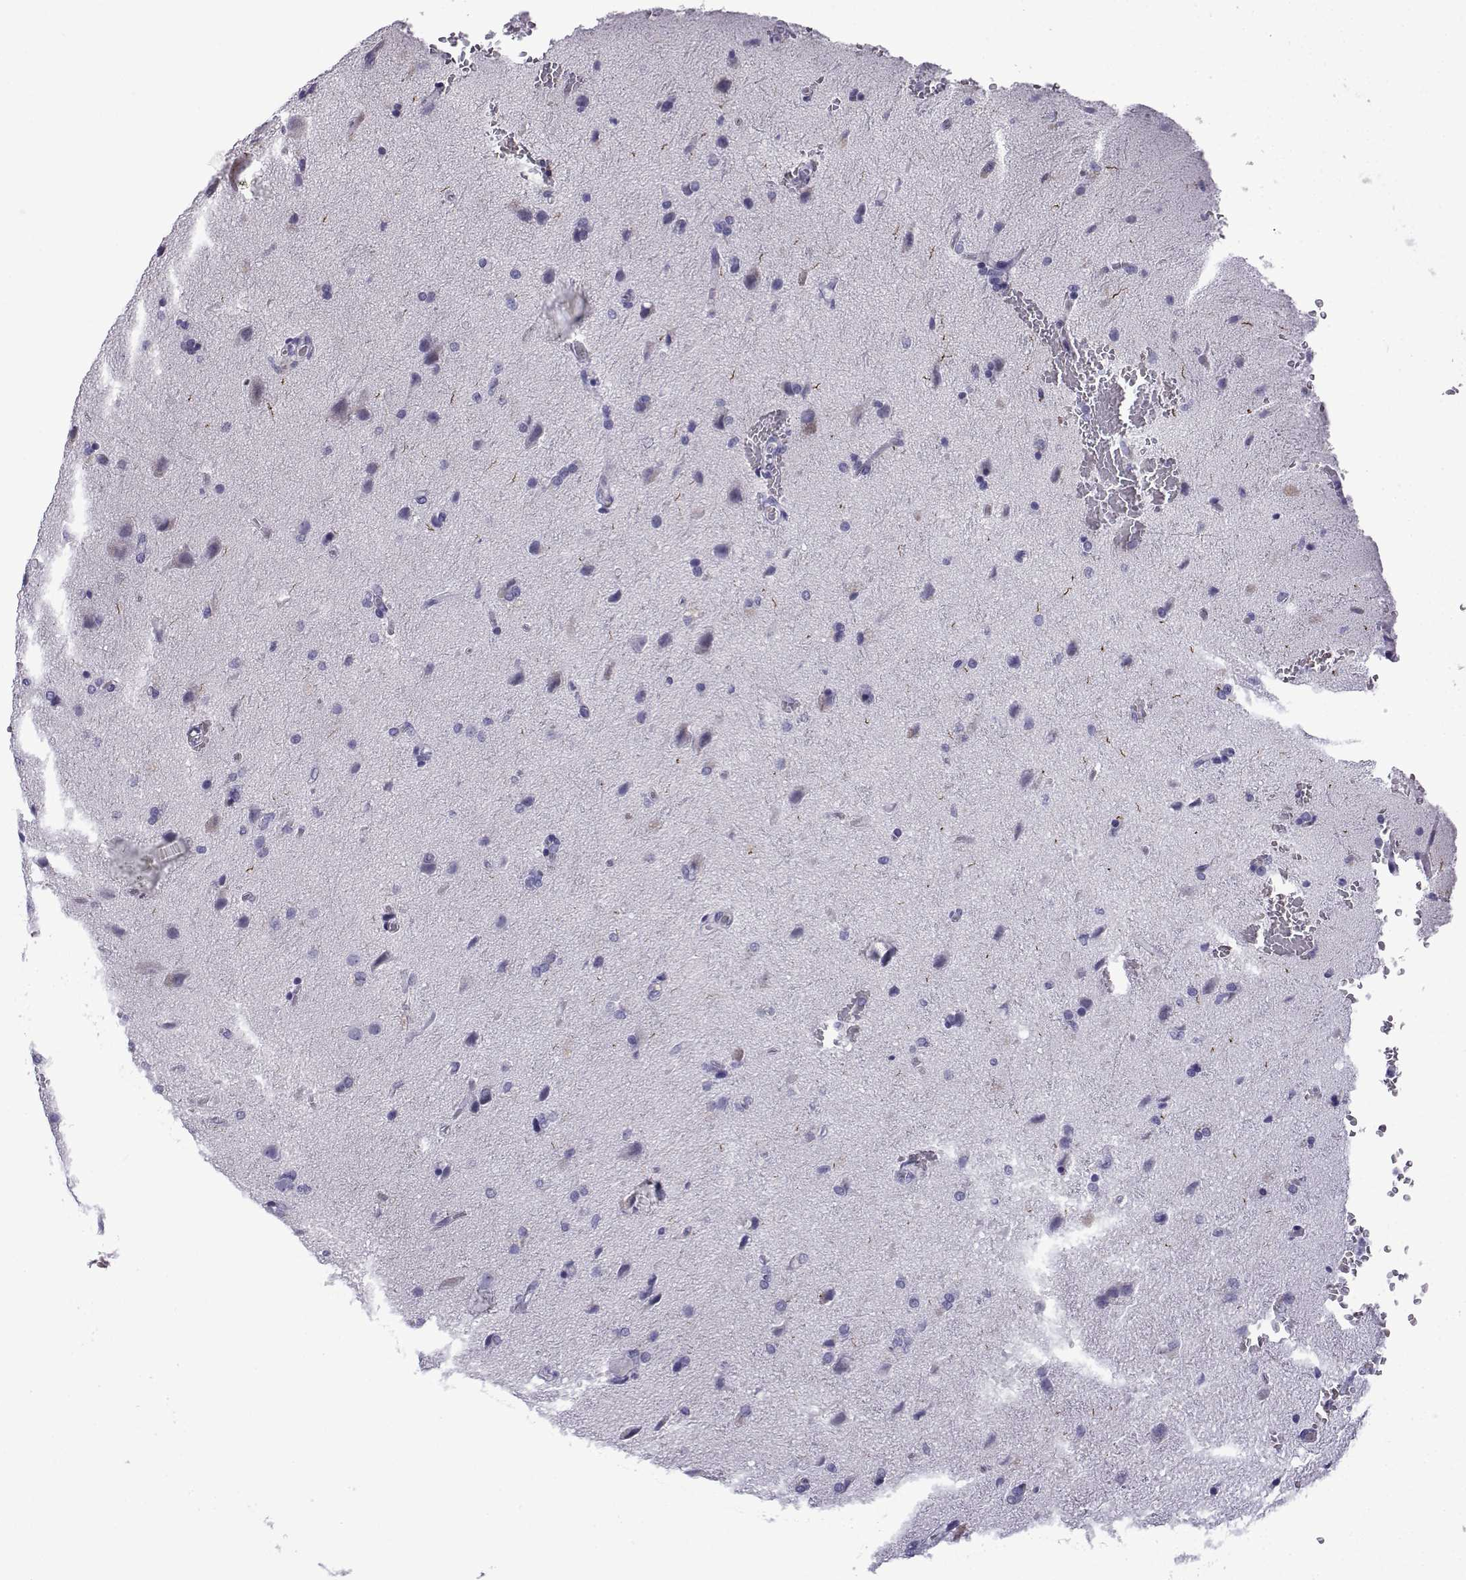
{"staining": {"intensity": "negative", "quantity": "none", "location": "none"}, "tissue": "glioma", "cell_type": "Tumor cells", "image_type": "cancer", "snomed": [{"axis": "morphology", "description": "Glioma, malignant, High grade"}, {"axis": "topography", "description": "Brain"}], "caption": "Tumor cells are negative for protein expression in human high-grade glioma (malignant).", "gene": "TRIM46", "patient": {"sex": "male", "age": 68}}